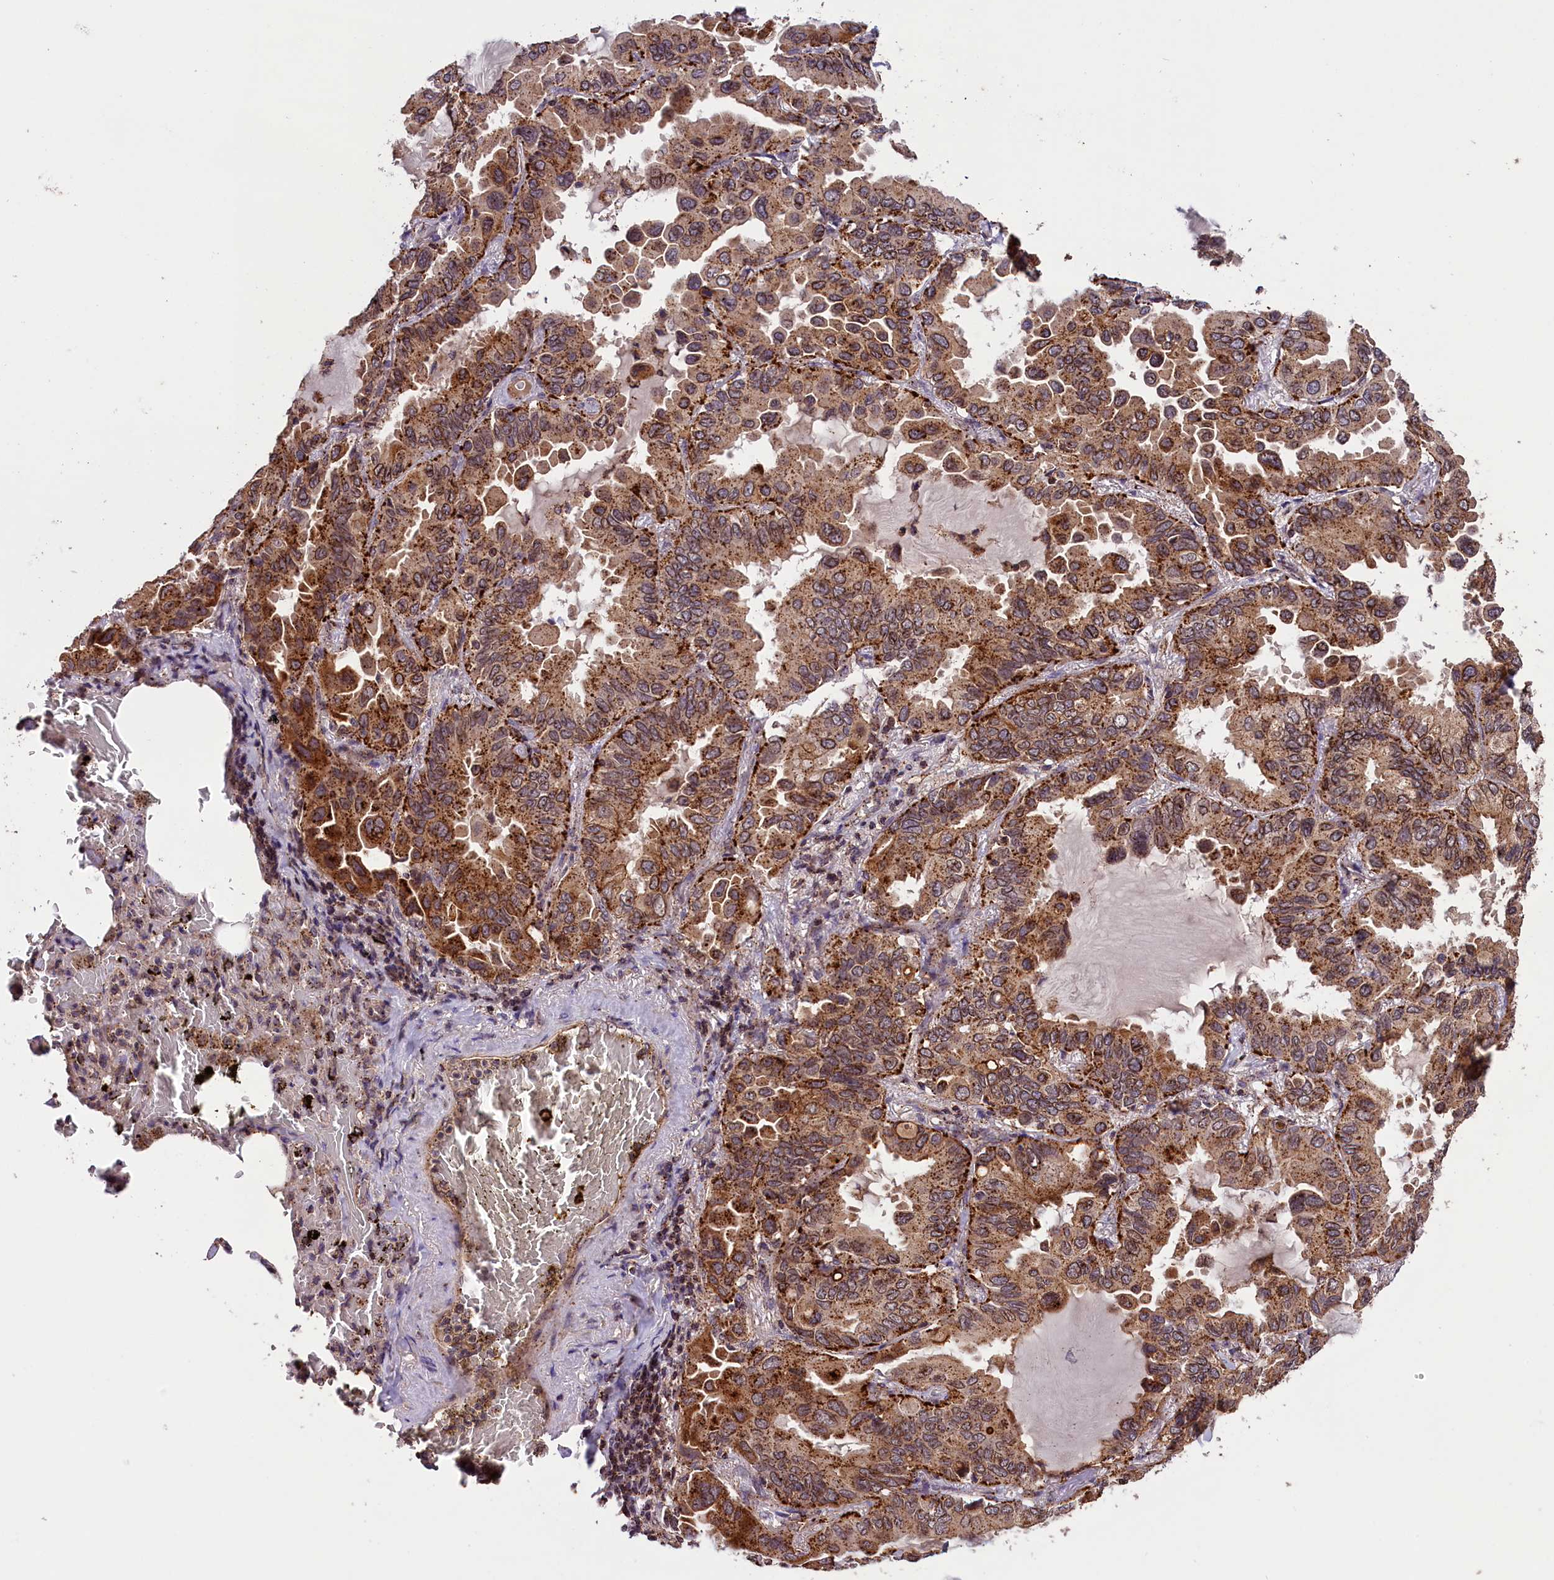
{"staining": {"intensity": "strong", "quantity": ">75%", "location": "cytoplasmic/membranous"}, "tissue": "lung cancer", "cell_type": "Tumor cells", "image_type": "cancer", "snomed": [{"axis": "morphology", "description": "Adenocarcinoma, NOS"}, {"axis": "topography", "description": "Lung"}], "caption": "IHC of human lung adenocarcinoma shows high levels of strong cytoplasmic/membranous expression in about >75% of tumor cells.", "gene": "IST1", "patient": {"sex": "male", "age": 64}}